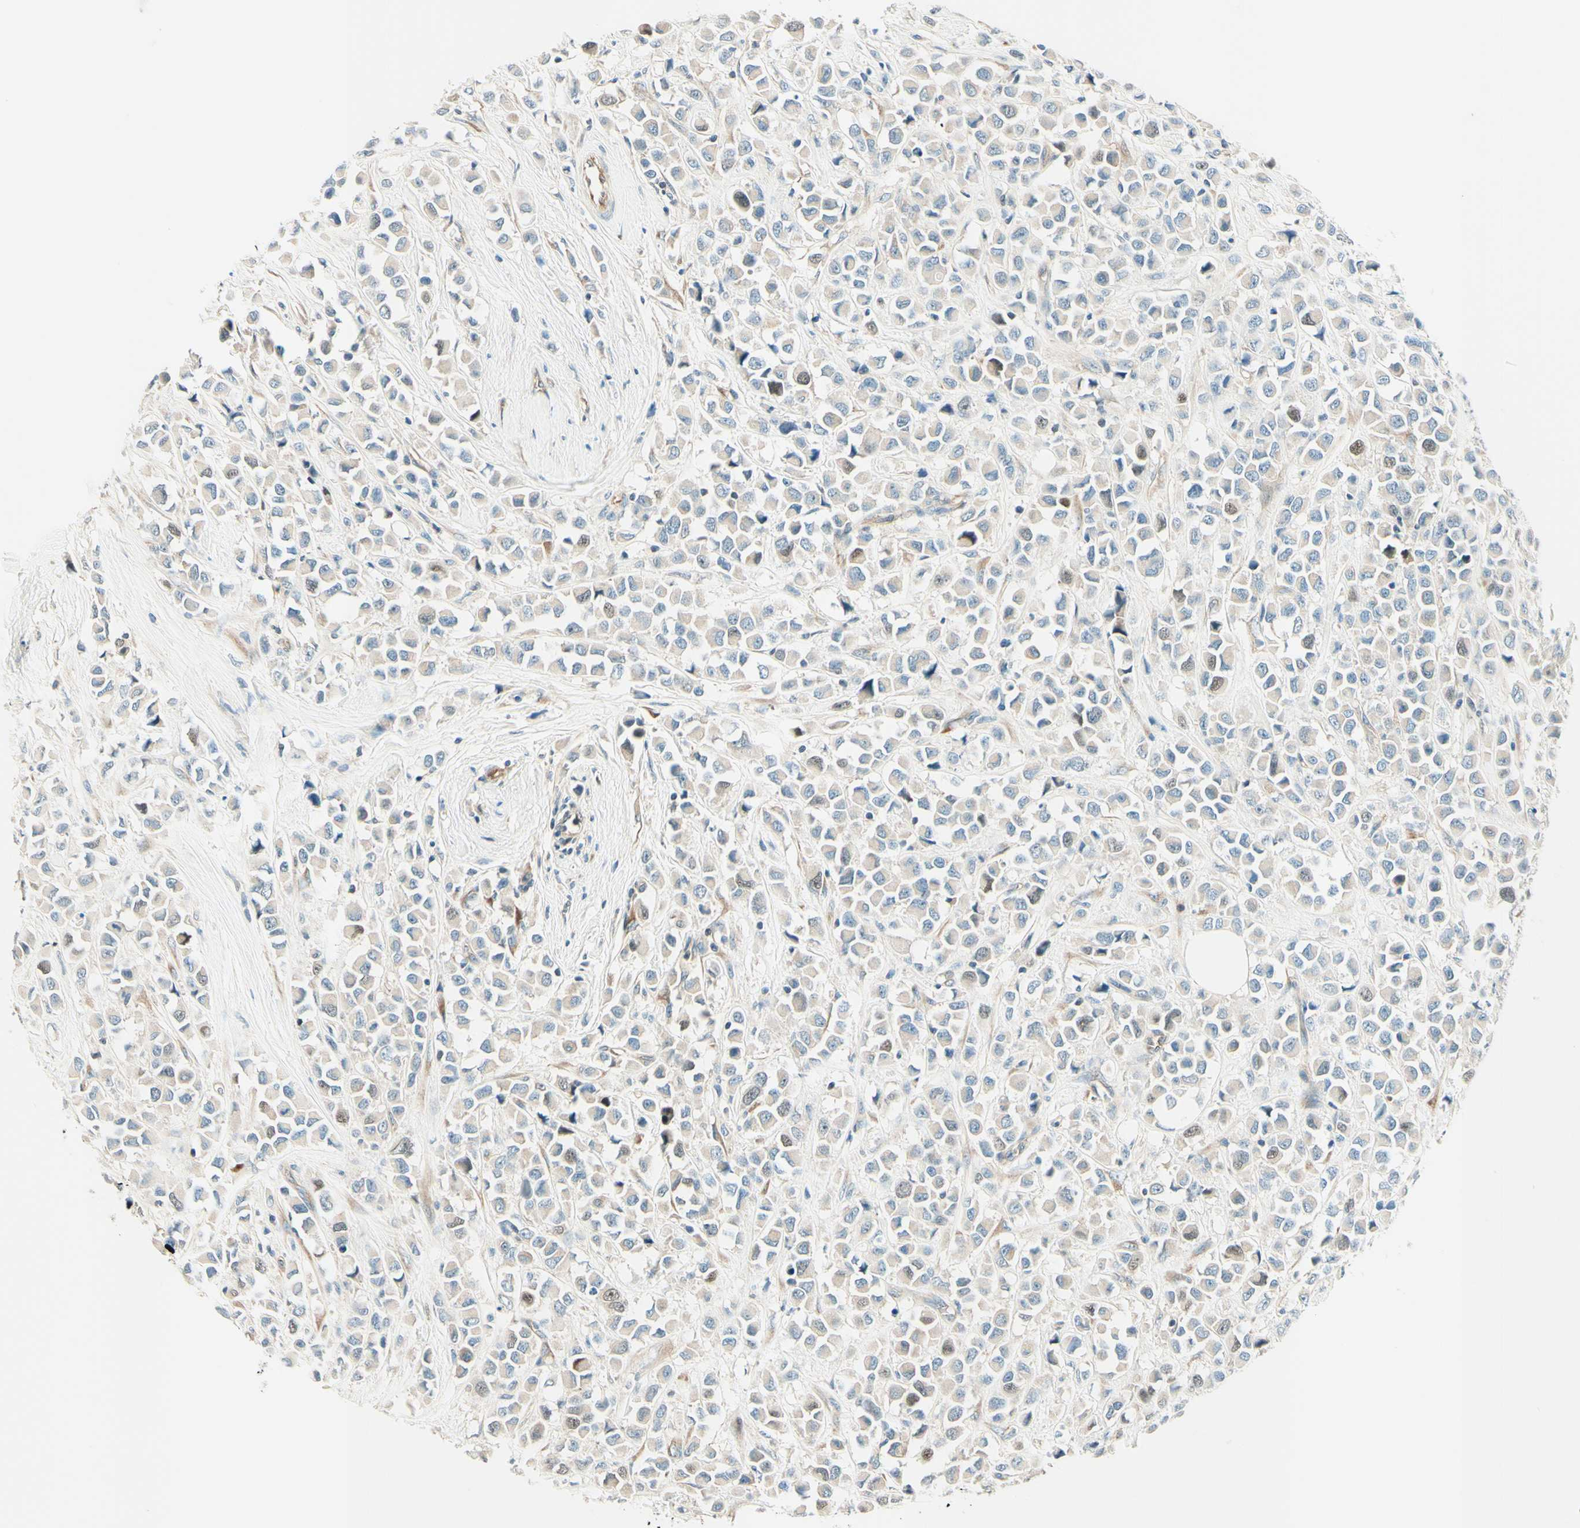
{"staining": {"intensity": "weak", "quantity": "<25%", "location": "cytoplasmic/membranous"}, "tissue": "breast cancer", "cell_type": "Tumor cells", "image_type": "cancer", "snomed": [{"axis": "morphology", "description": "Duct carcinoma"}, {"axis": "topography", "description": "Breast"}], "caption": "IHC histopathology image of human breast cancer stained for a protein (brown), which displays no expression in tumor cells.", "gene": "TAOK2", "patient": {"sex": "female", "age": 61}}